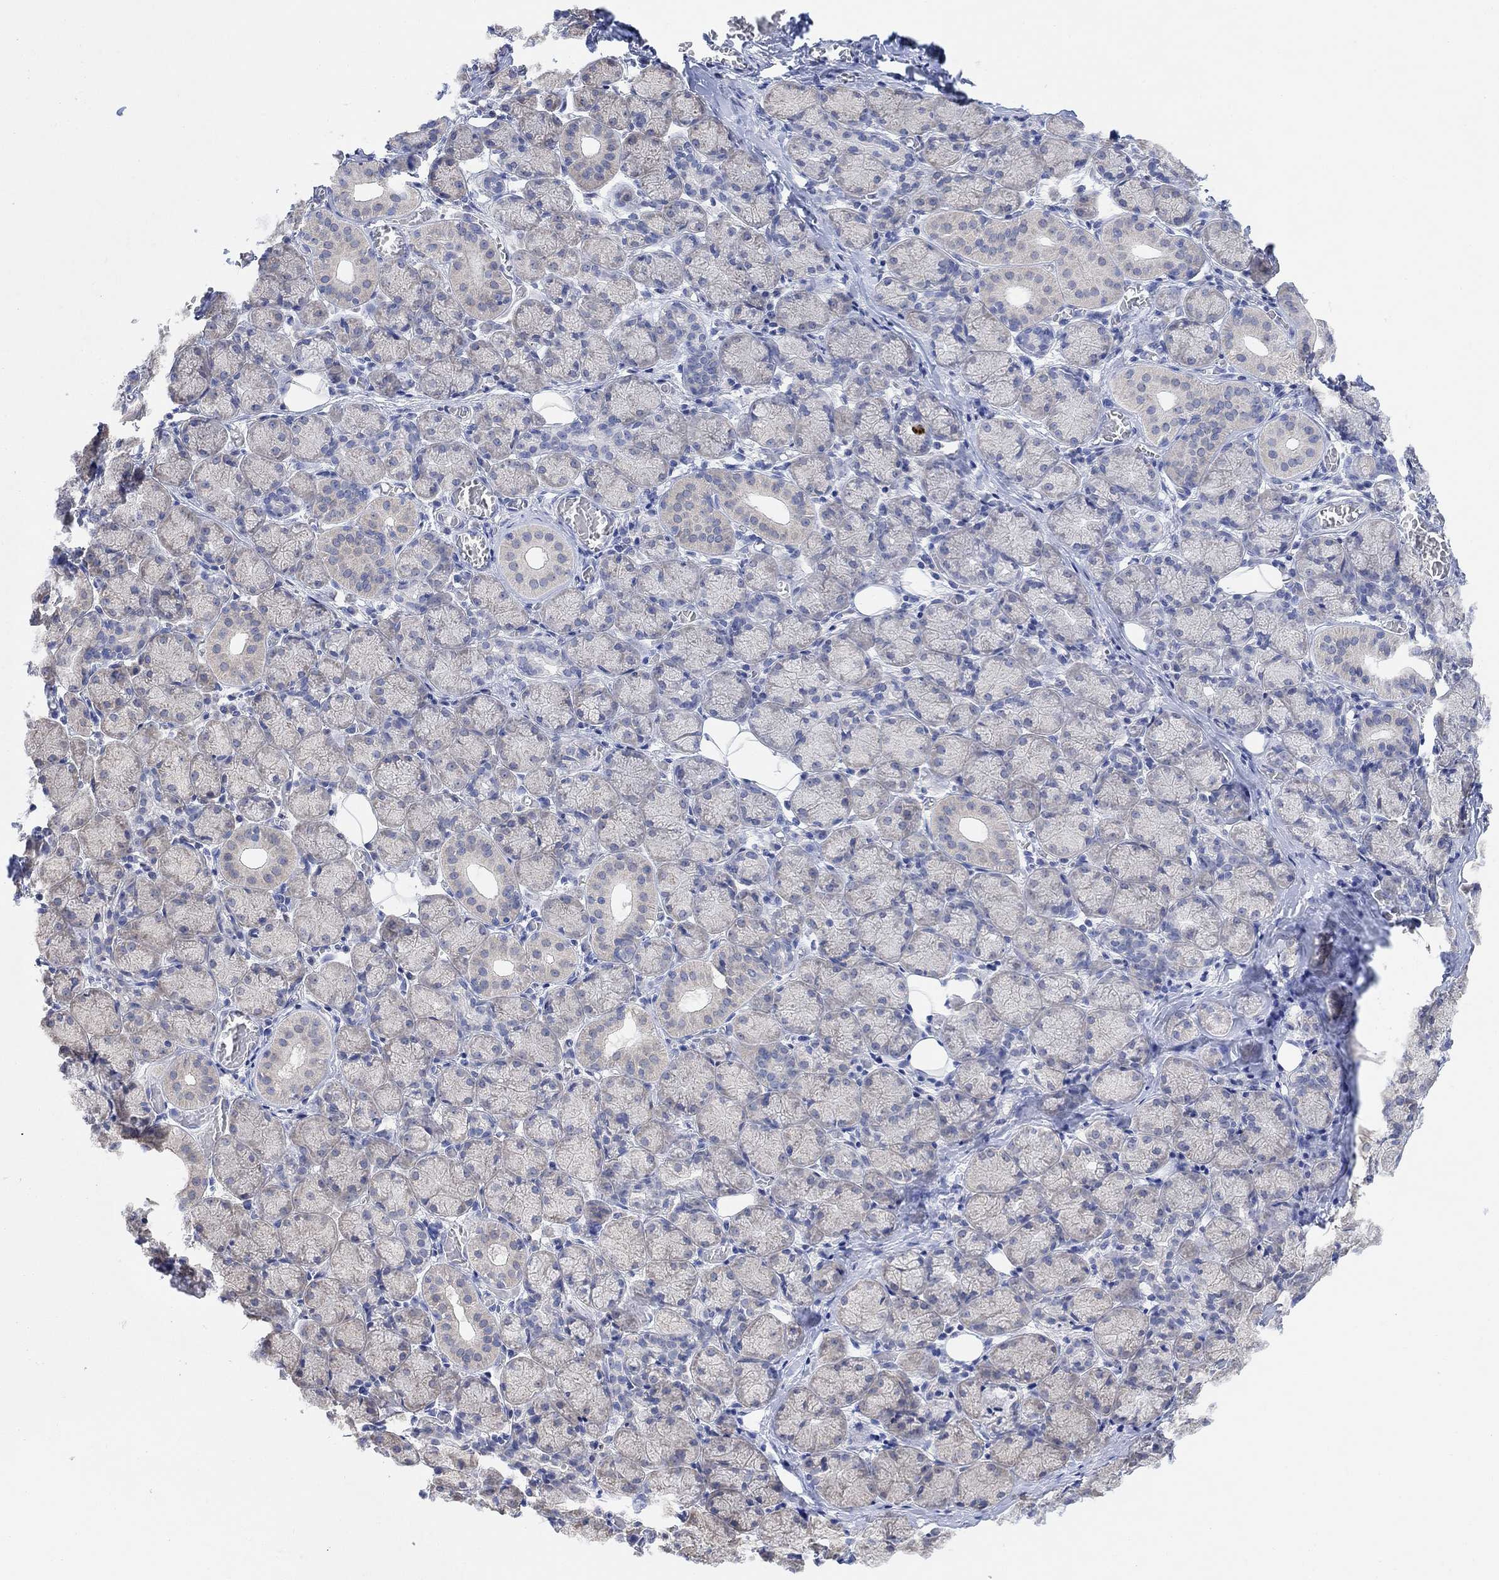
{"staining": {"intensity": "weak", "quantity": "<25%", "location": "cytoplasmic/membranous"}, "tissue": "salivary gland", "cell_type": "Glandular cells", "image_type": "normal", "snomed": [{"axis": "morphology", "description": "Normal tissue, NOS"}, {"axis": "topography", "description": "Salivary gland"}, {"axis": "topography", "description": "Peripheral nerve tissue"}], "caption": "Image shows no significant protein expression in glandular cells of normal salivary gland. (Brightfield microscopy of DAB IHC at high magnification).", "gene": "RIMS1", "patient": {"sex": "female", "age": 24}}